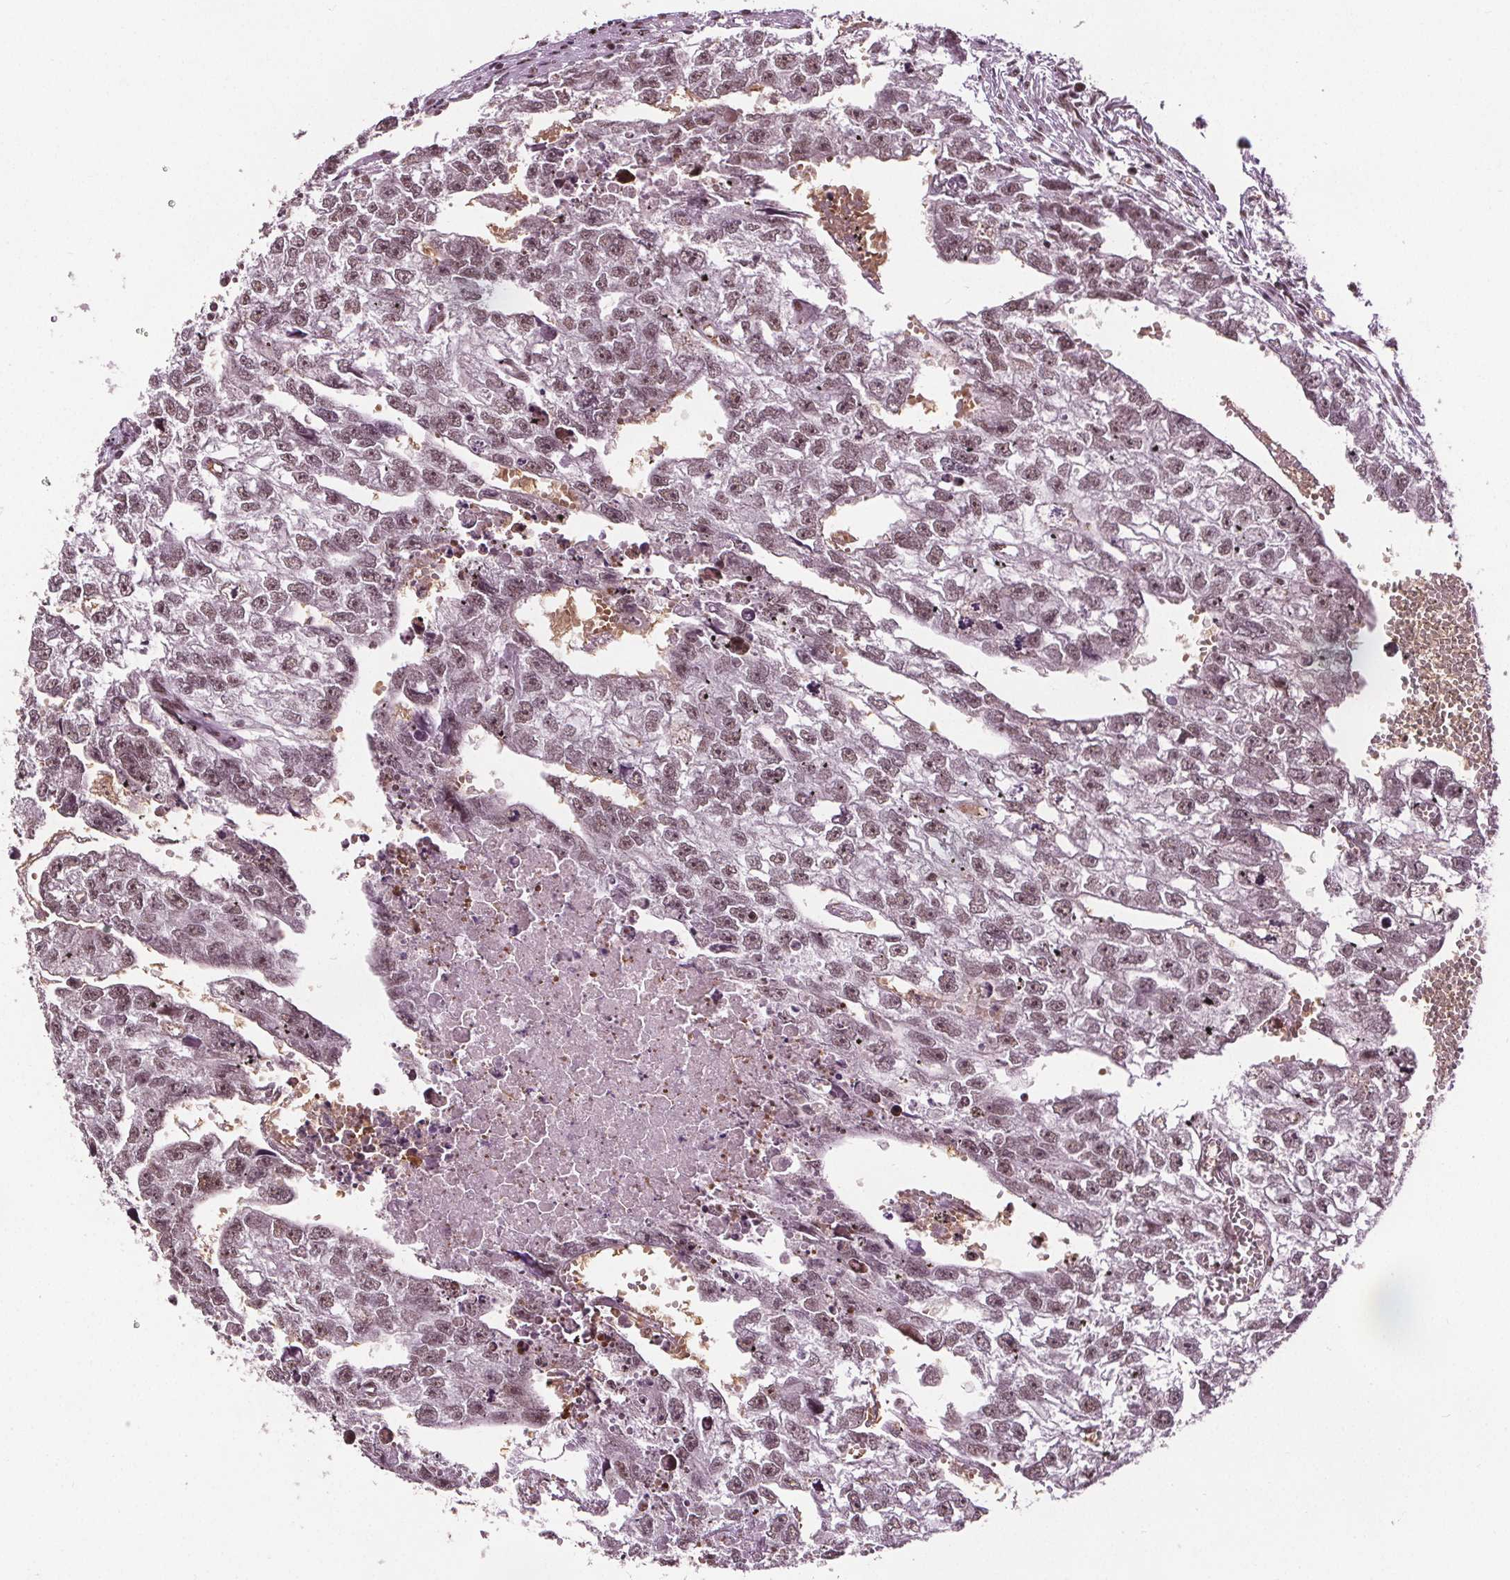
{"staining": {"intensity": "moderate", "quantity": ">75%", "location": "nuclear"}, "tissue": "testis cancer", "cell_type": "Tumor cells", "image_type": "cancer", "snomed": [{"axis": "morphology", "description": "Carcinoma, Embryonal, NOS"}, {"axis": "morphology", "description": "Teratoma, malignant, NOS"}, {"axis": "topography", "description": "Testis"}], "caption": "Testis cancer stained with DAB (3,3'-diaminobenzidine) IHC demonstrates medium levels of moderate nuclear positivity in approximately >75% of tumor cells.", "gene": "IWS1", "patient": {"sex": "male", "age": 44}}